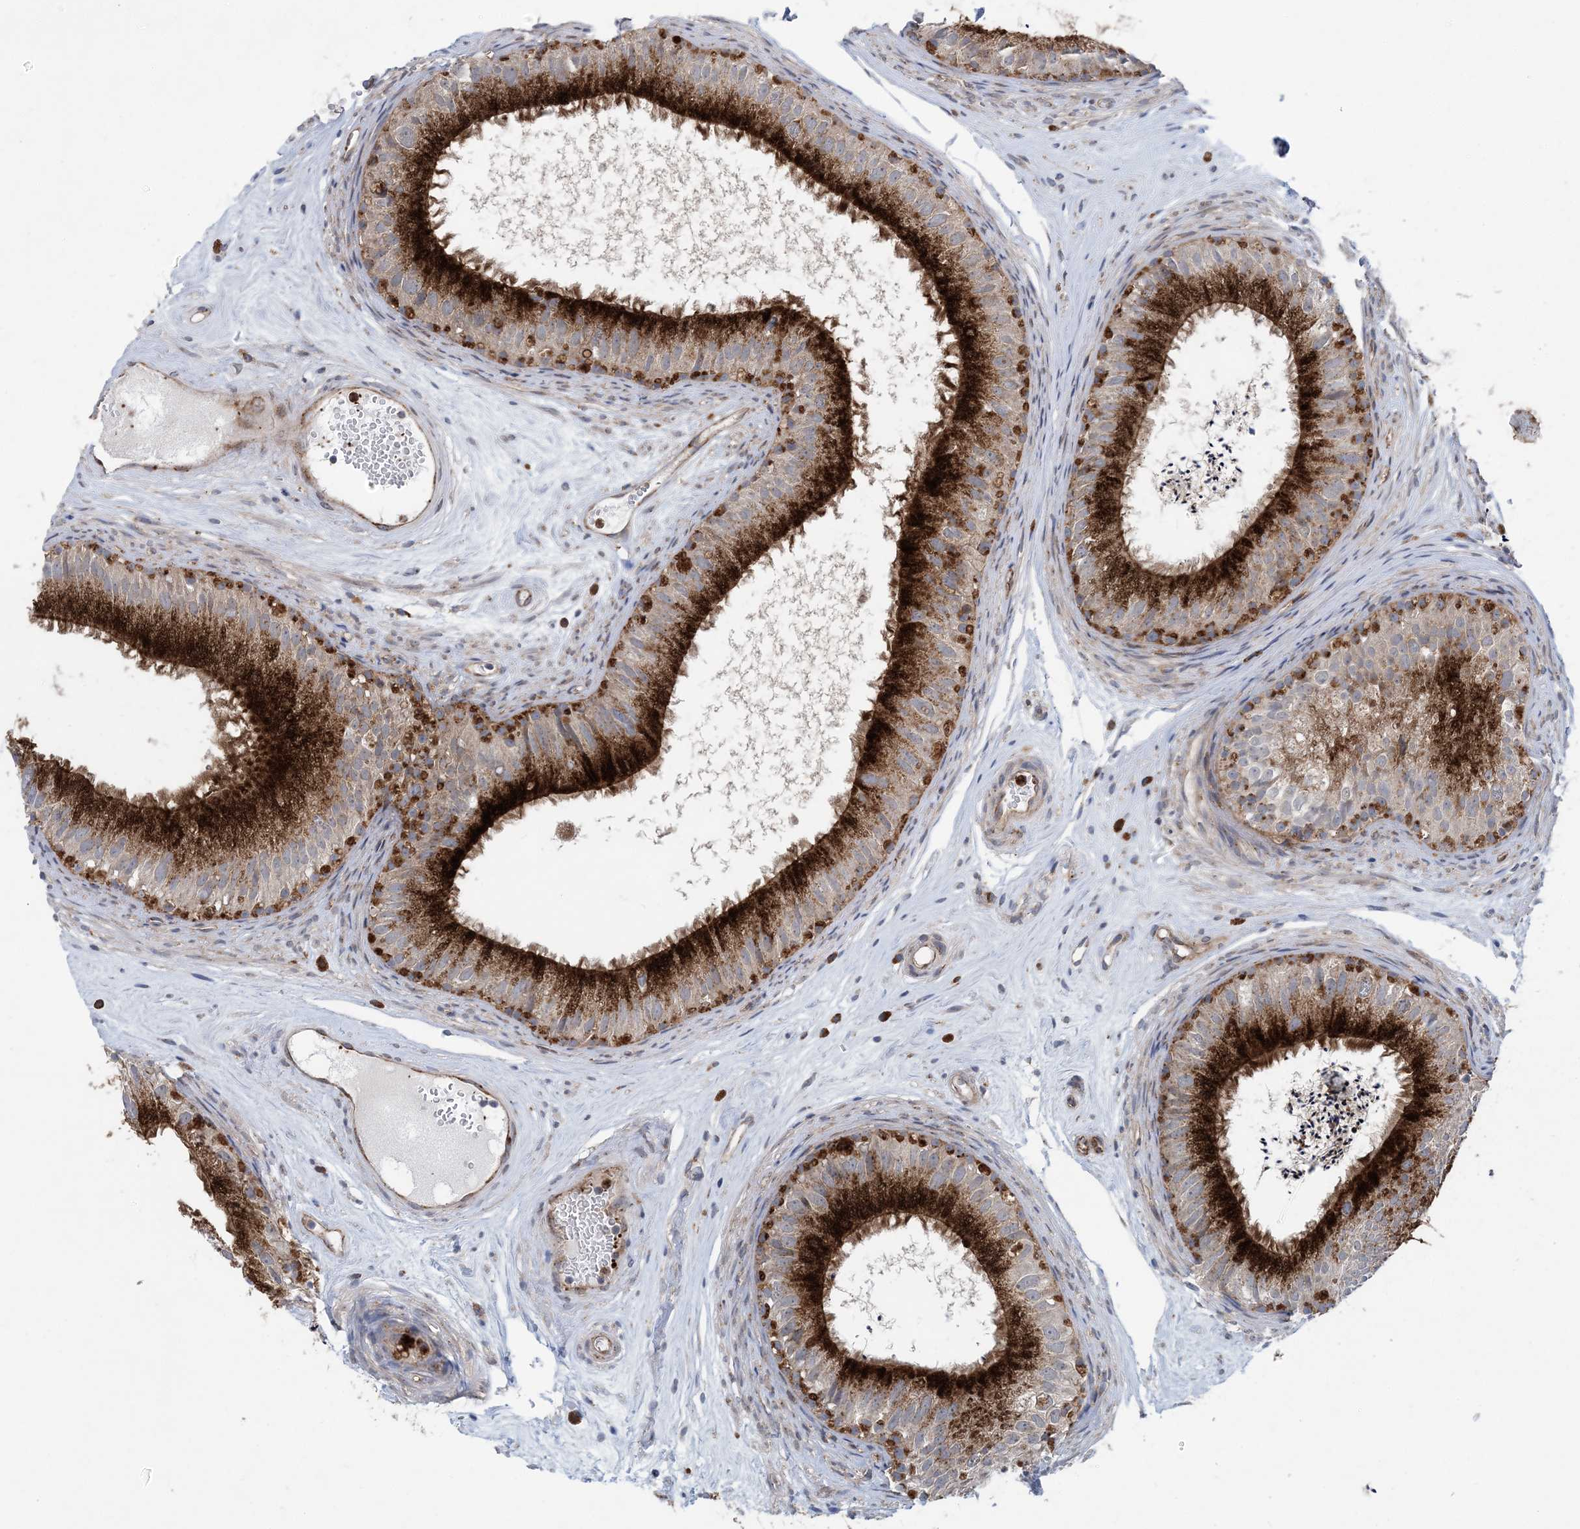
{"staining": {"intensity": "strong", "quantity": ">75%", "location": "cytoplasmic/membranous"}, "tissue": "epididymis", "cell_type": "Glandular cells", "image_type": "normal", "snomed": [{"axis": "morphology", "description": "Normal tissue, NOS"}, {"axis": "topography", "description": "Epididymis"}], "caption": "Epididymis stained with DAB (3,3'-diaminobenzidine) IHC shows high levels of strong cytoplasmic/membranous positivity in approximately >75% of glandular cells.", "gene": "PTTG1IP", "patient": {"sex": "male", "age": 77}}